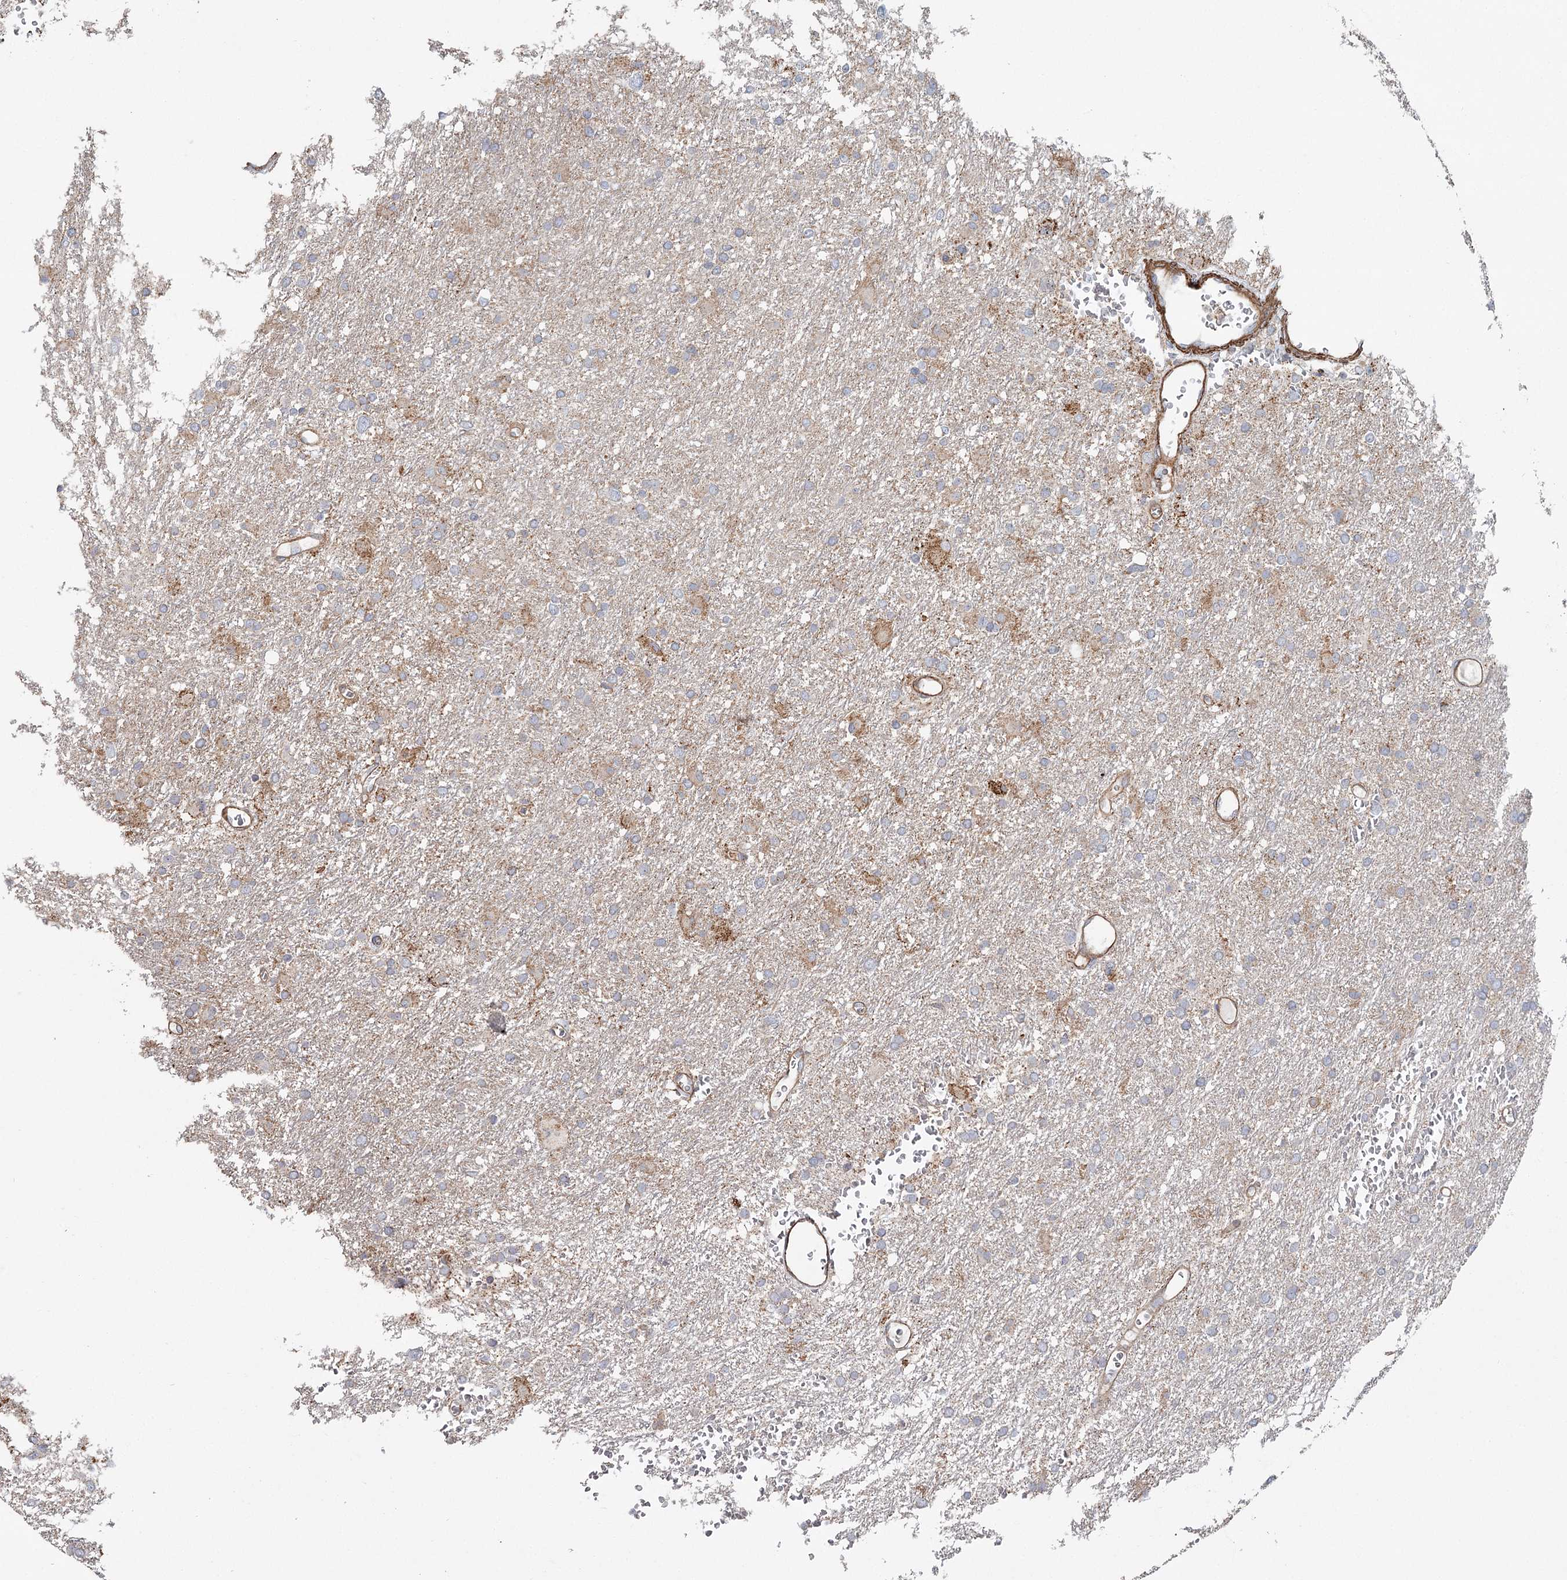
{"staining": {"intensity": "negative", "quantity": "none", "location": "none"}, "tissue": "glioma", "cell_type": "Tumor cells", "image_type": "cancer", "snomed": [{"axis": "morphology", "description": "Glioma, malignant, High grade"}, {"axis": "topography", "description": "Cerebral cortex"}], "caption": "High magnification brightfield microscopy of malignant glioma (high-grade) stained with DAB (3,3'-diaminobenzidine) (brown) and counterstained with hematoxylin (blue): tumor cells show no significant expression.", "gene": "DHRS9", "patient": {"sex": "female", "age": 36}}